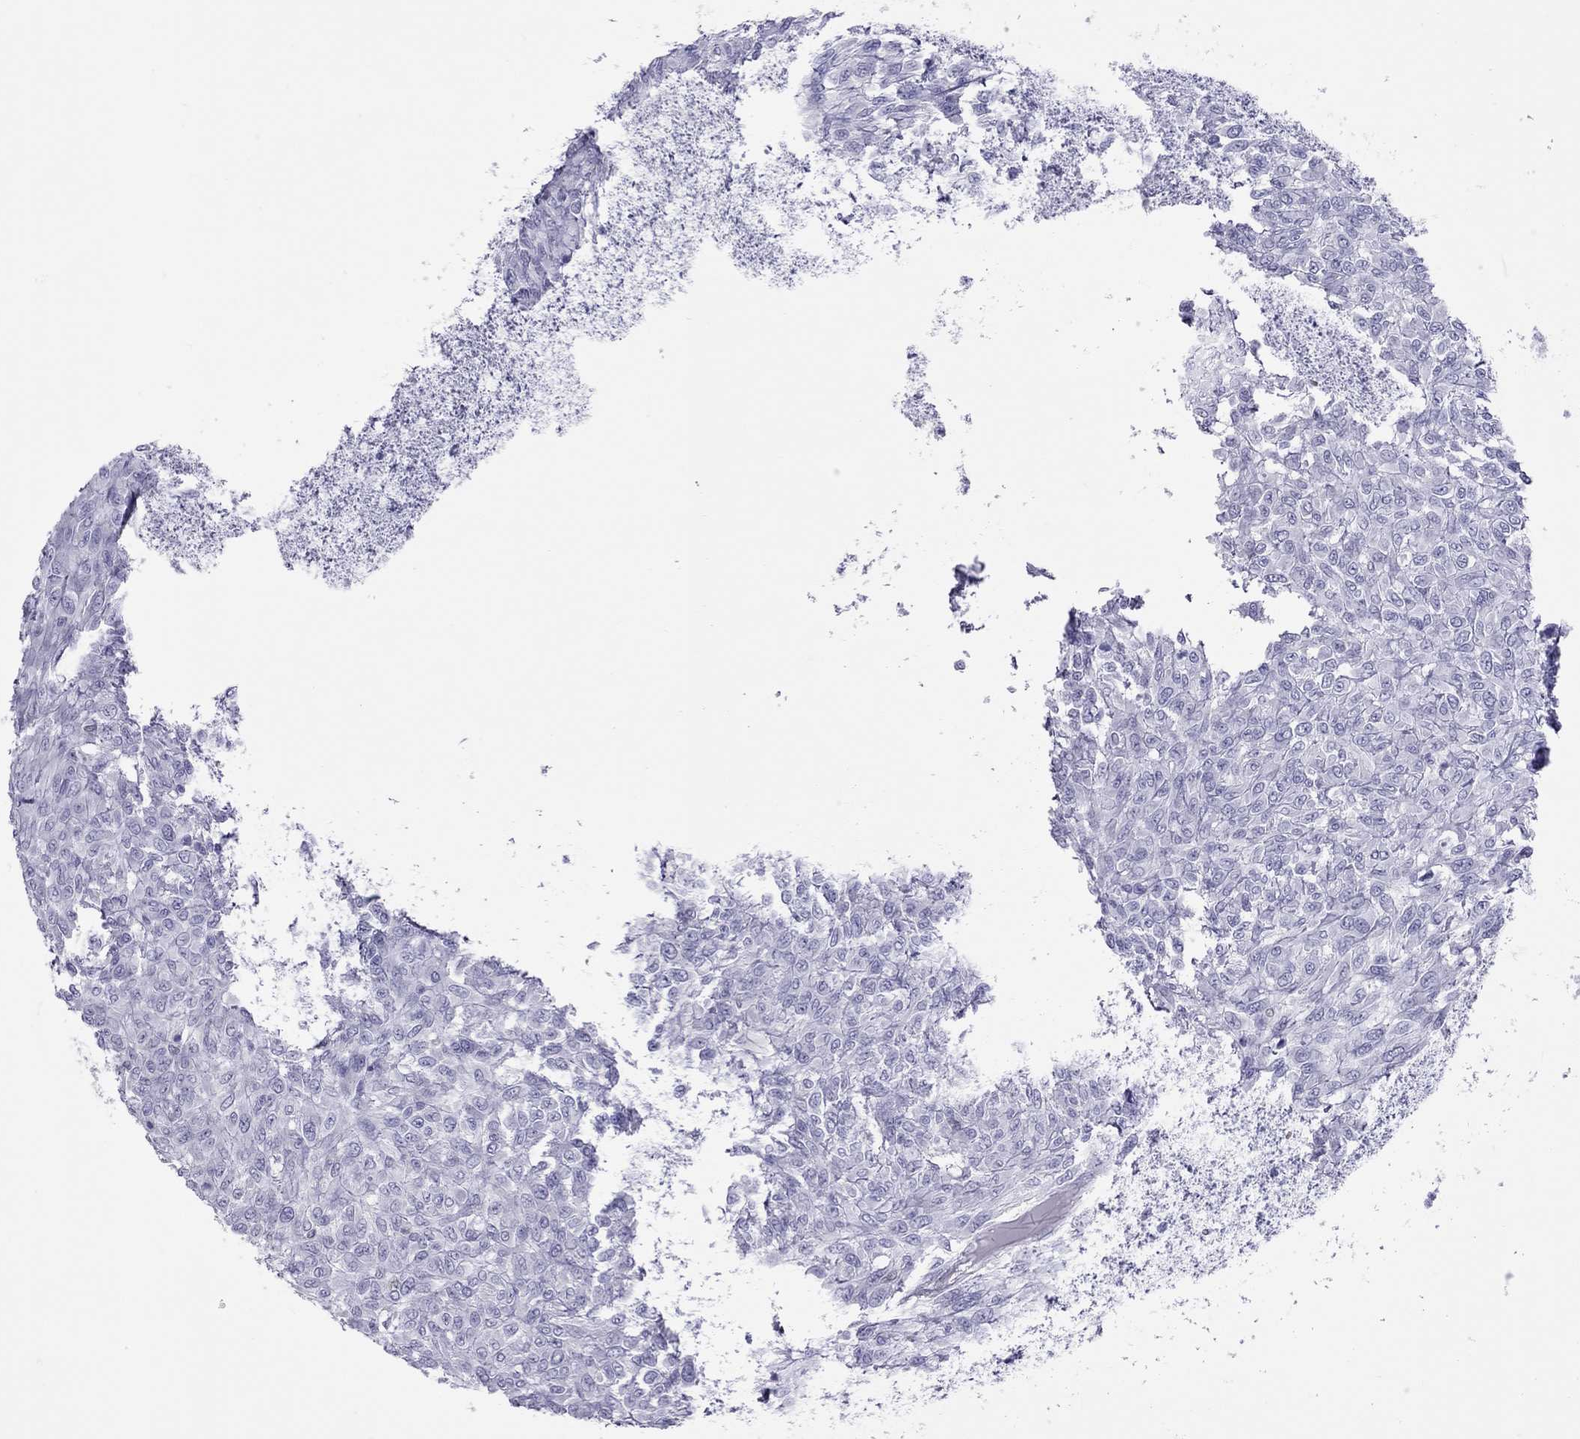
{"staining": {"intensity": "negative", "quantity": "none", "location": "none"}, "tissue": "renal cancer", "cell_type": "Tumor cells", "image_type": "cancer", "snomed": [{"axis": "morphology", "description": "Adenocarcinoma, NOS"}, {"axis": "topography", "description": "Kidney"}], "caption": "Micrograph shows no significant protein staining in tumor cells of adenocarcinoma (renal). (Stains: DAB (3,3'-diaminobenzidine) immunohistochemistry with hematoxylin counter stain, Microscopy: brightfield microscopy at high magnification).", "gene": "STAG3", "patient": {"sex": "male", "age": 58}}